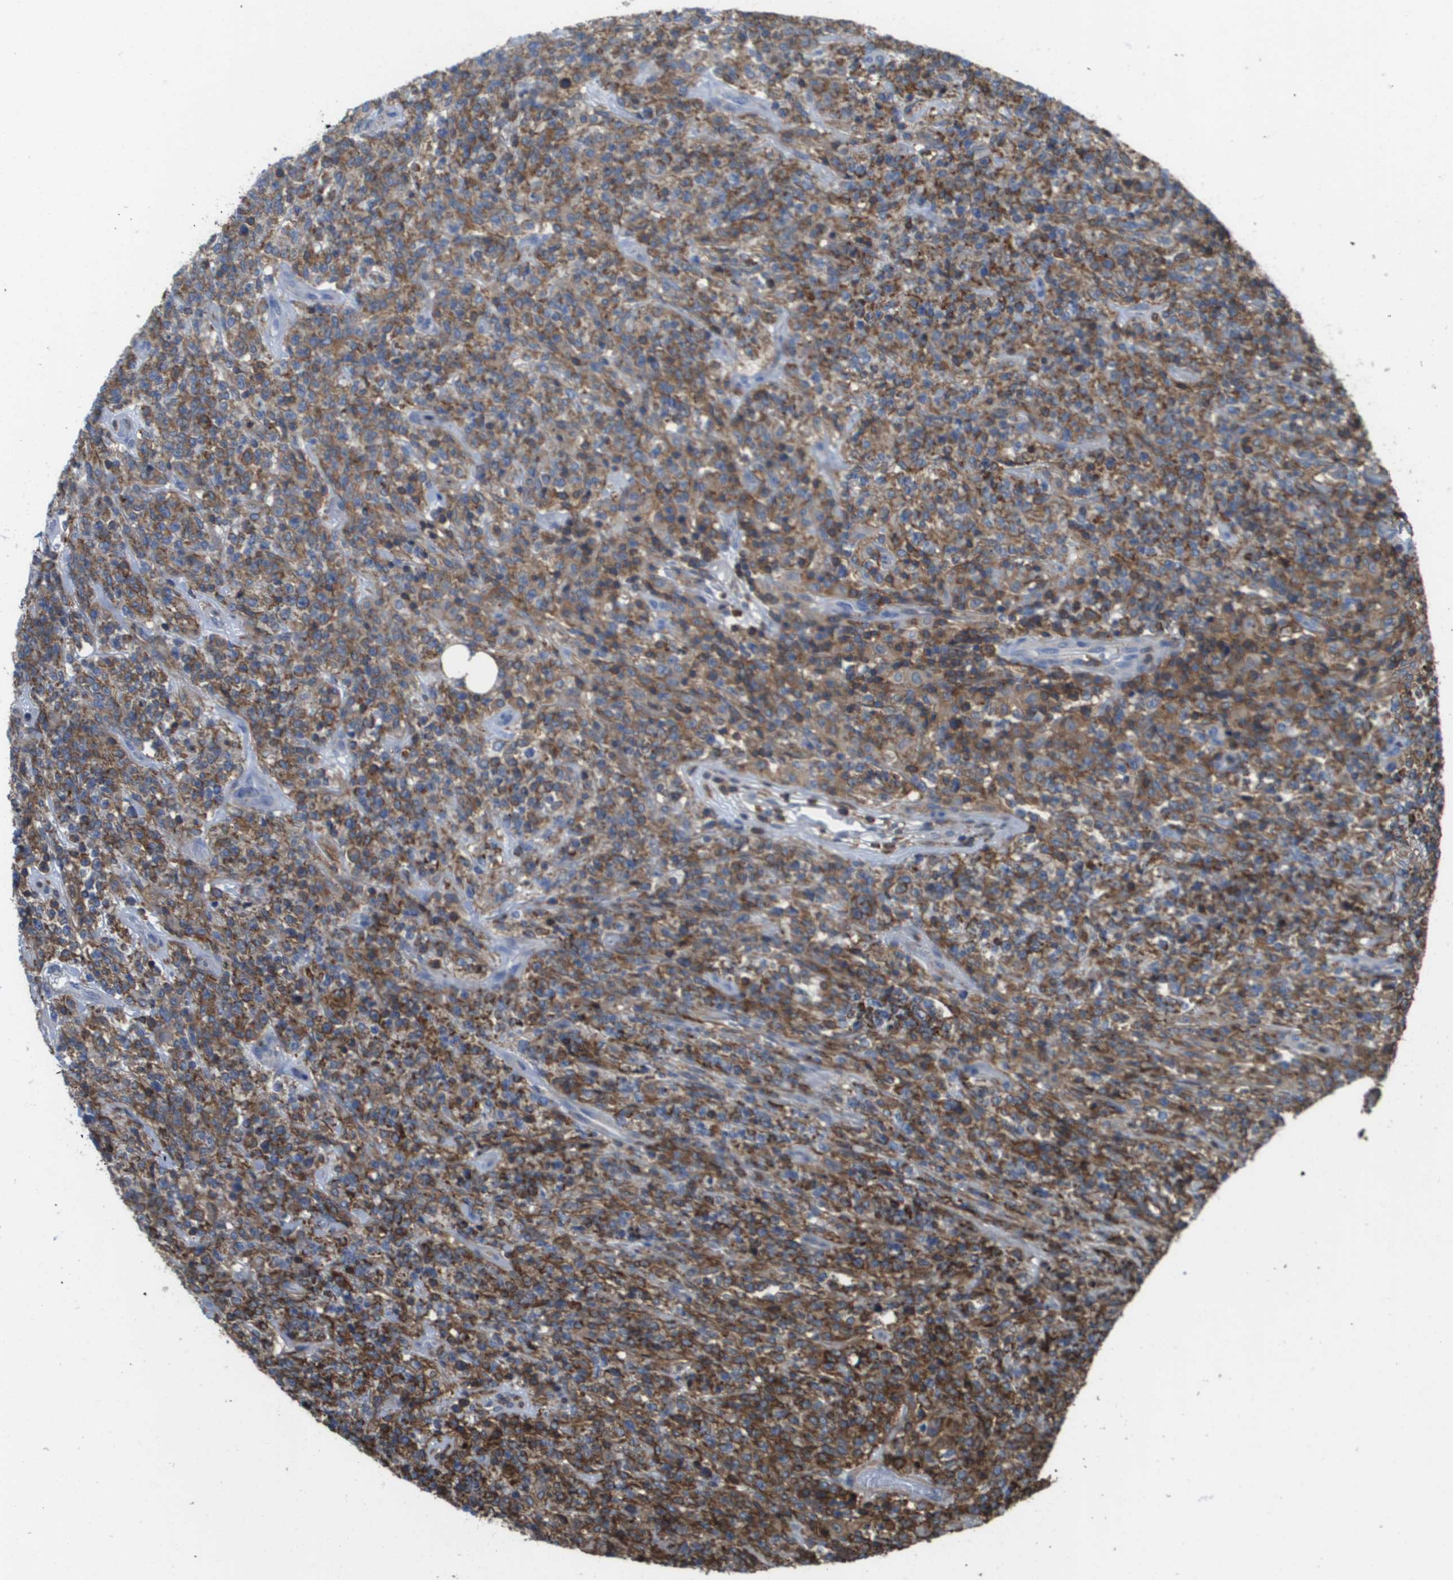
{"staining": {"intensity": "moderate", "quantity": ">75%", "location": "cytoplasmic/membranous"}, "tissue": "lymphoma", "cell_type": "Tumor cells", "image_type": "cancer", "snomed": [{"axis": "morphology", "description": "Malignant lymphoma, non-Hodgkin's type, High grade"}, {"axis": "topography", "description": "Soft tissue"}], "caption": "Human high-grade malignant lymphoma, non-Hodgkin's type stained for a protein (brown) displays moderate cytoplasmic/membranous positive expression in approximately >75% of tumor cells.", "gene": "PASK", "patient": {"sex": "male", "age": 18}}